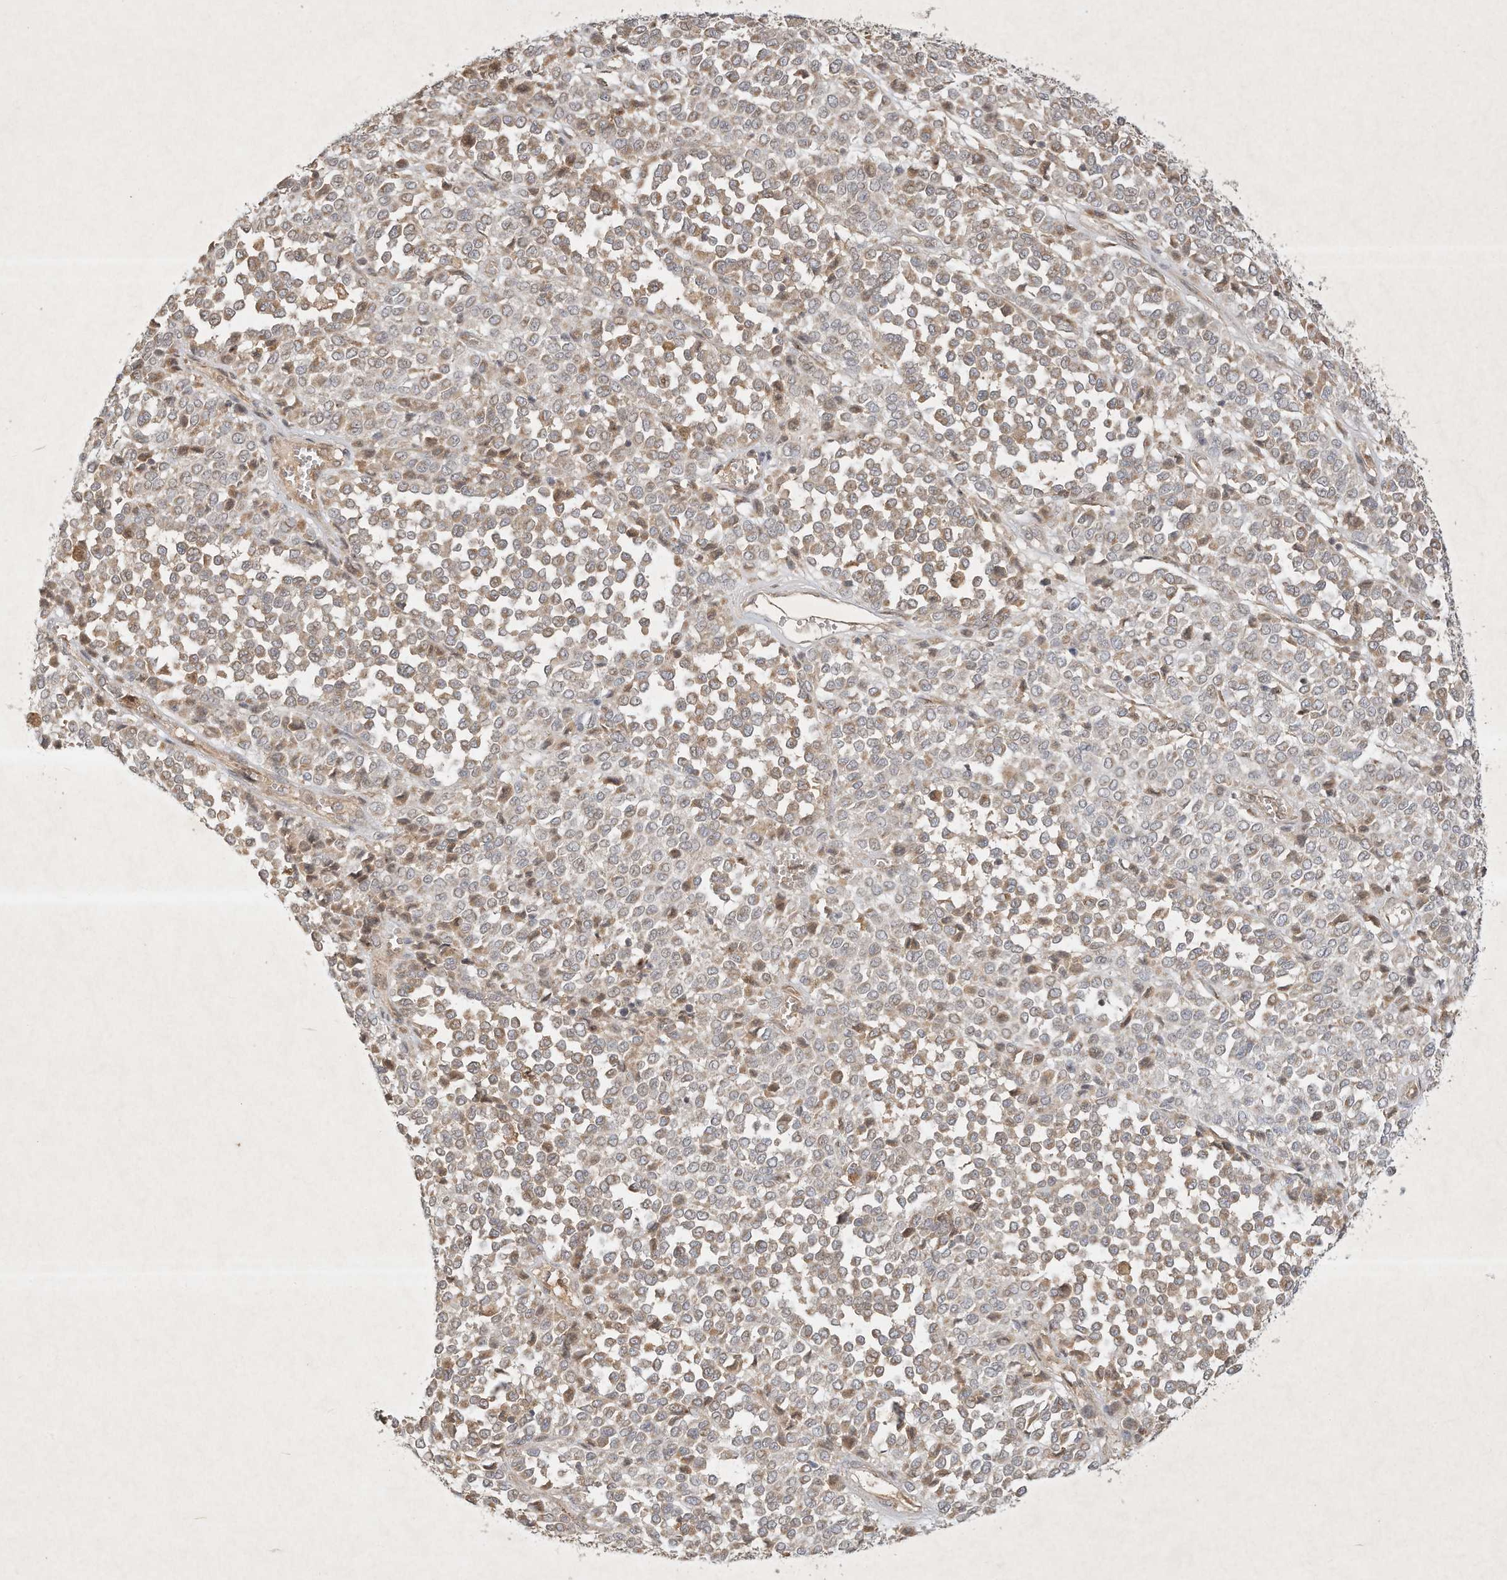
{"staining": {"intensity": "weak", "quantity": ">75%", "location": "cytoplasmic/membranous"}, "tissue": "melanoma", "cell_type": "Tumor cells", "image_type": "cancer", "snomed": [{"axis": "morphology", "description": "Malignant melanoma, Metastatic site"}, {"axis": "topography", "description": "Pancreas"}], "caption": "Protein analysis of malignant melanoma (metastatic site) tissue shows weak cytoplasmic/membranous expression in about >75% of tumor cells.", "gene": "BTRC", "patient": {"sex": "female", "age": 30}}